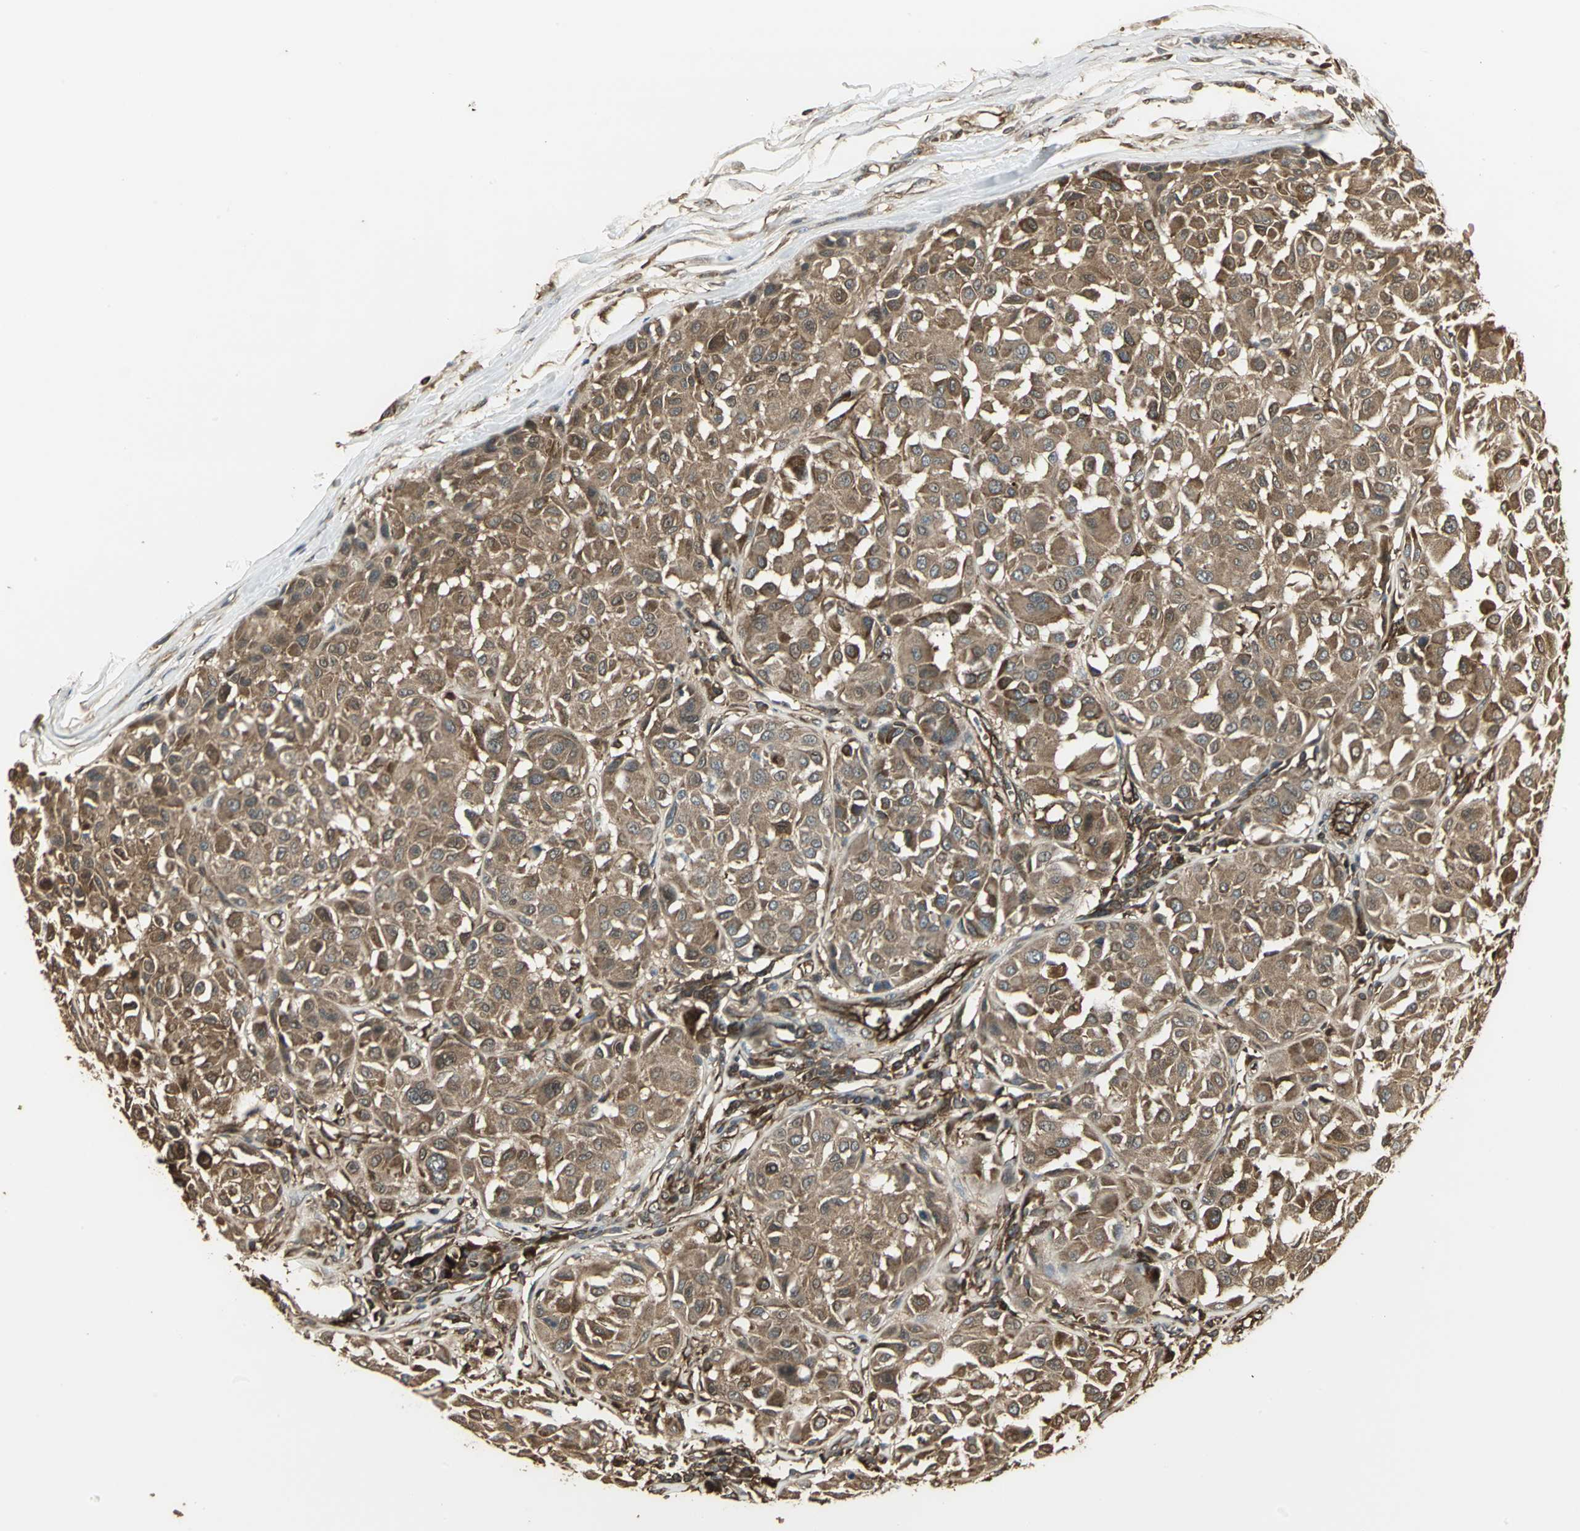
{"staining": {"intensity": "moderate", "quantity": ">75%", "location": "cytoplasmic/membranous"}, "tissue": "melanoma", "cell_type": "Tumor cells", "image_type": "cancer", "snomed": [{"axis": "morphology", "description": "Malignant melanoma, Metastatic site"}, {"axis": "topography", "description": "Soft tissue"}], "caption": "Immunohistochemistry photomicrograph of human malignant melanoma (metastatic site) stained for a protein (brown), which reveals medium levels of moderate cytoplasmic/membranous expression in about >75% of tumor cells.", "gene": "PRXL2B", "patient": {"sex": "male", "age": 41}}